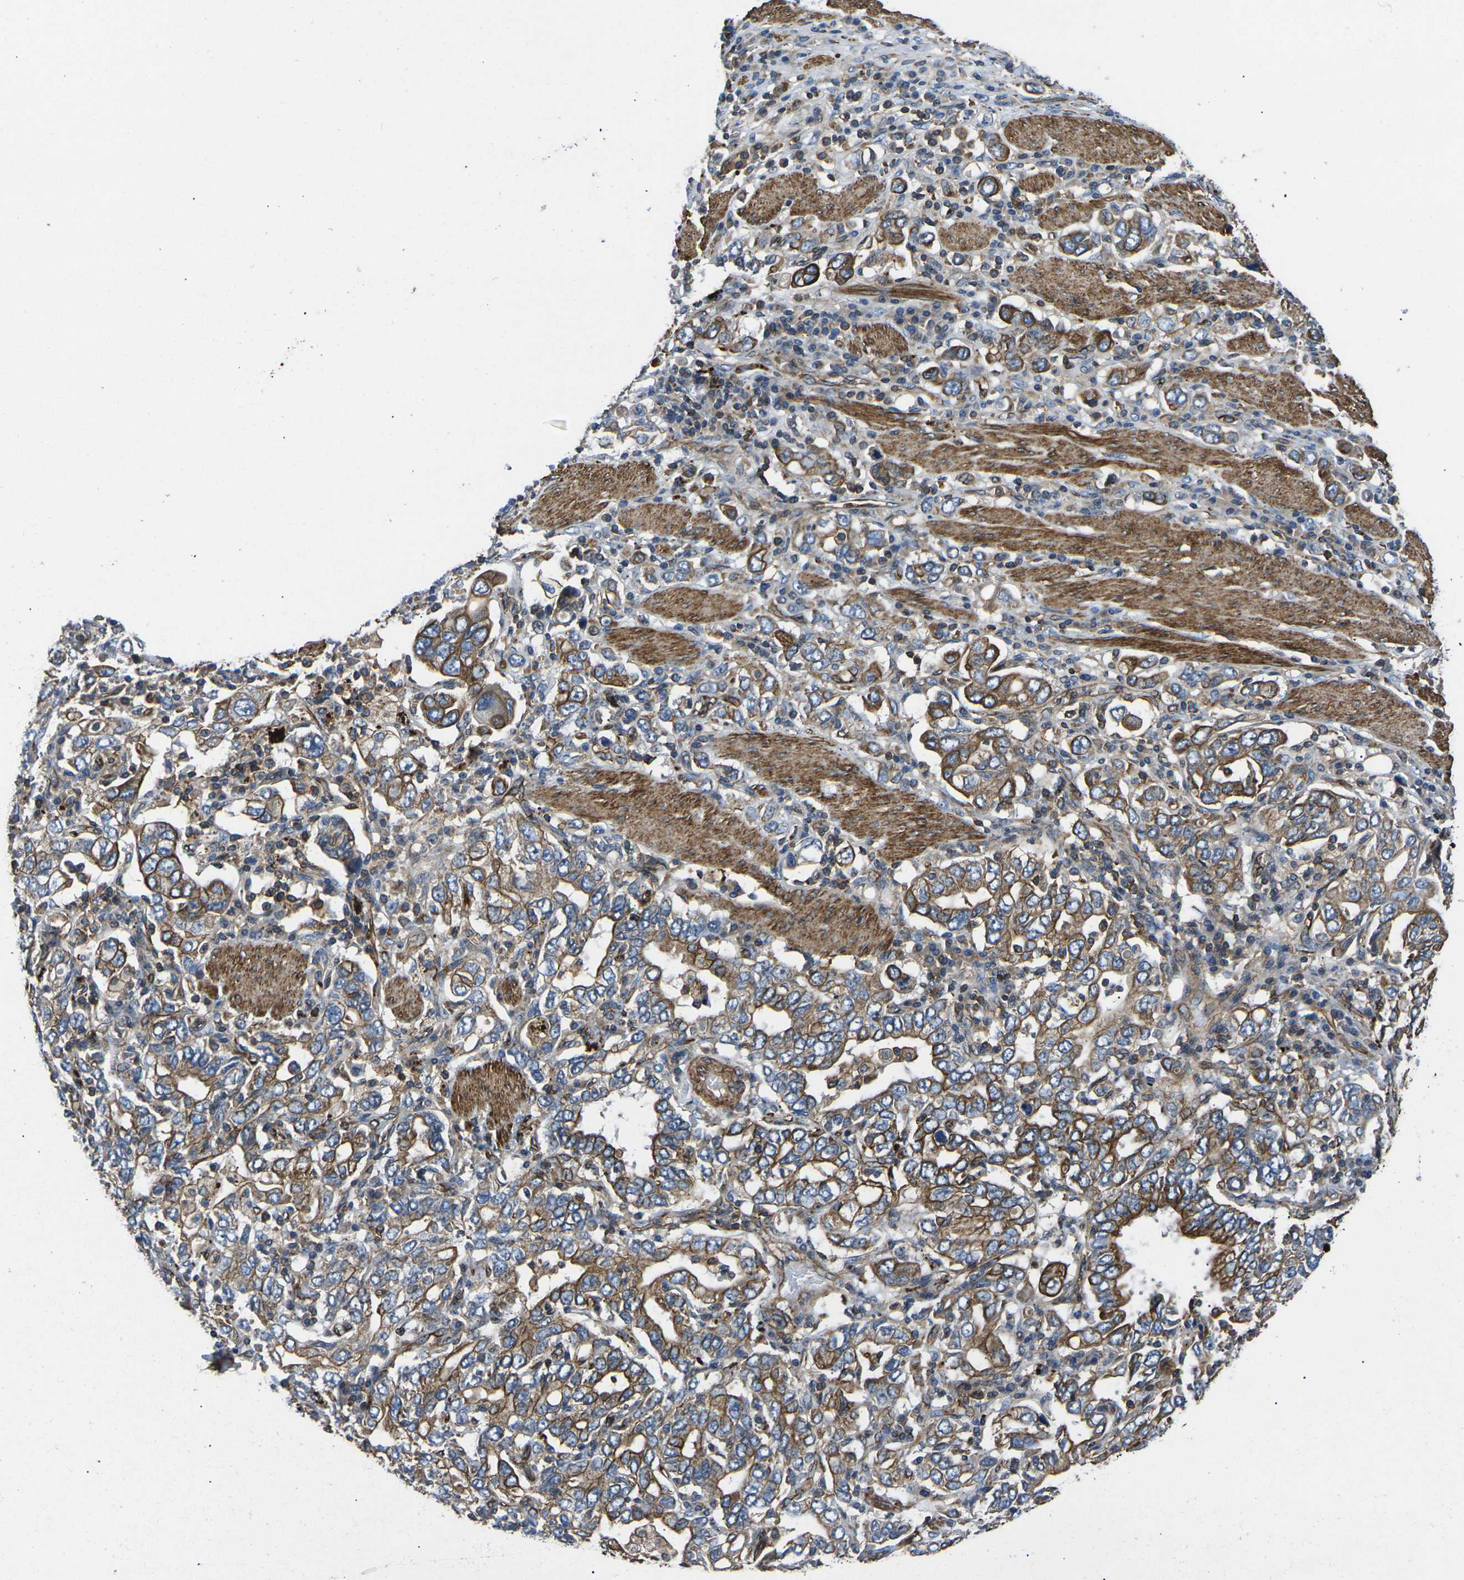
{"staining": {"intensity": "moderate", "quantity": ">75%", "location": "cytoplasmic/membranous"}, "tissue": "stomach cancer", "cell_type": "Tumor cells", "image_type": "cancer", "snomed": [{"axis": "morphology", "description": "Adenocarcinoma, NOS"}, {"axis": "topography", "description": "Stomach, upper"}], "caption": "DAB (3,3'-diaminobenzidine) immunohistochemical staining of human stomach cancer shows moderate cytoplasmic/membranous protein positivity in approximately >75% of tumor cells.", "gene": "KCNJ15", "patient": {"sex": "male", "age": 62}}